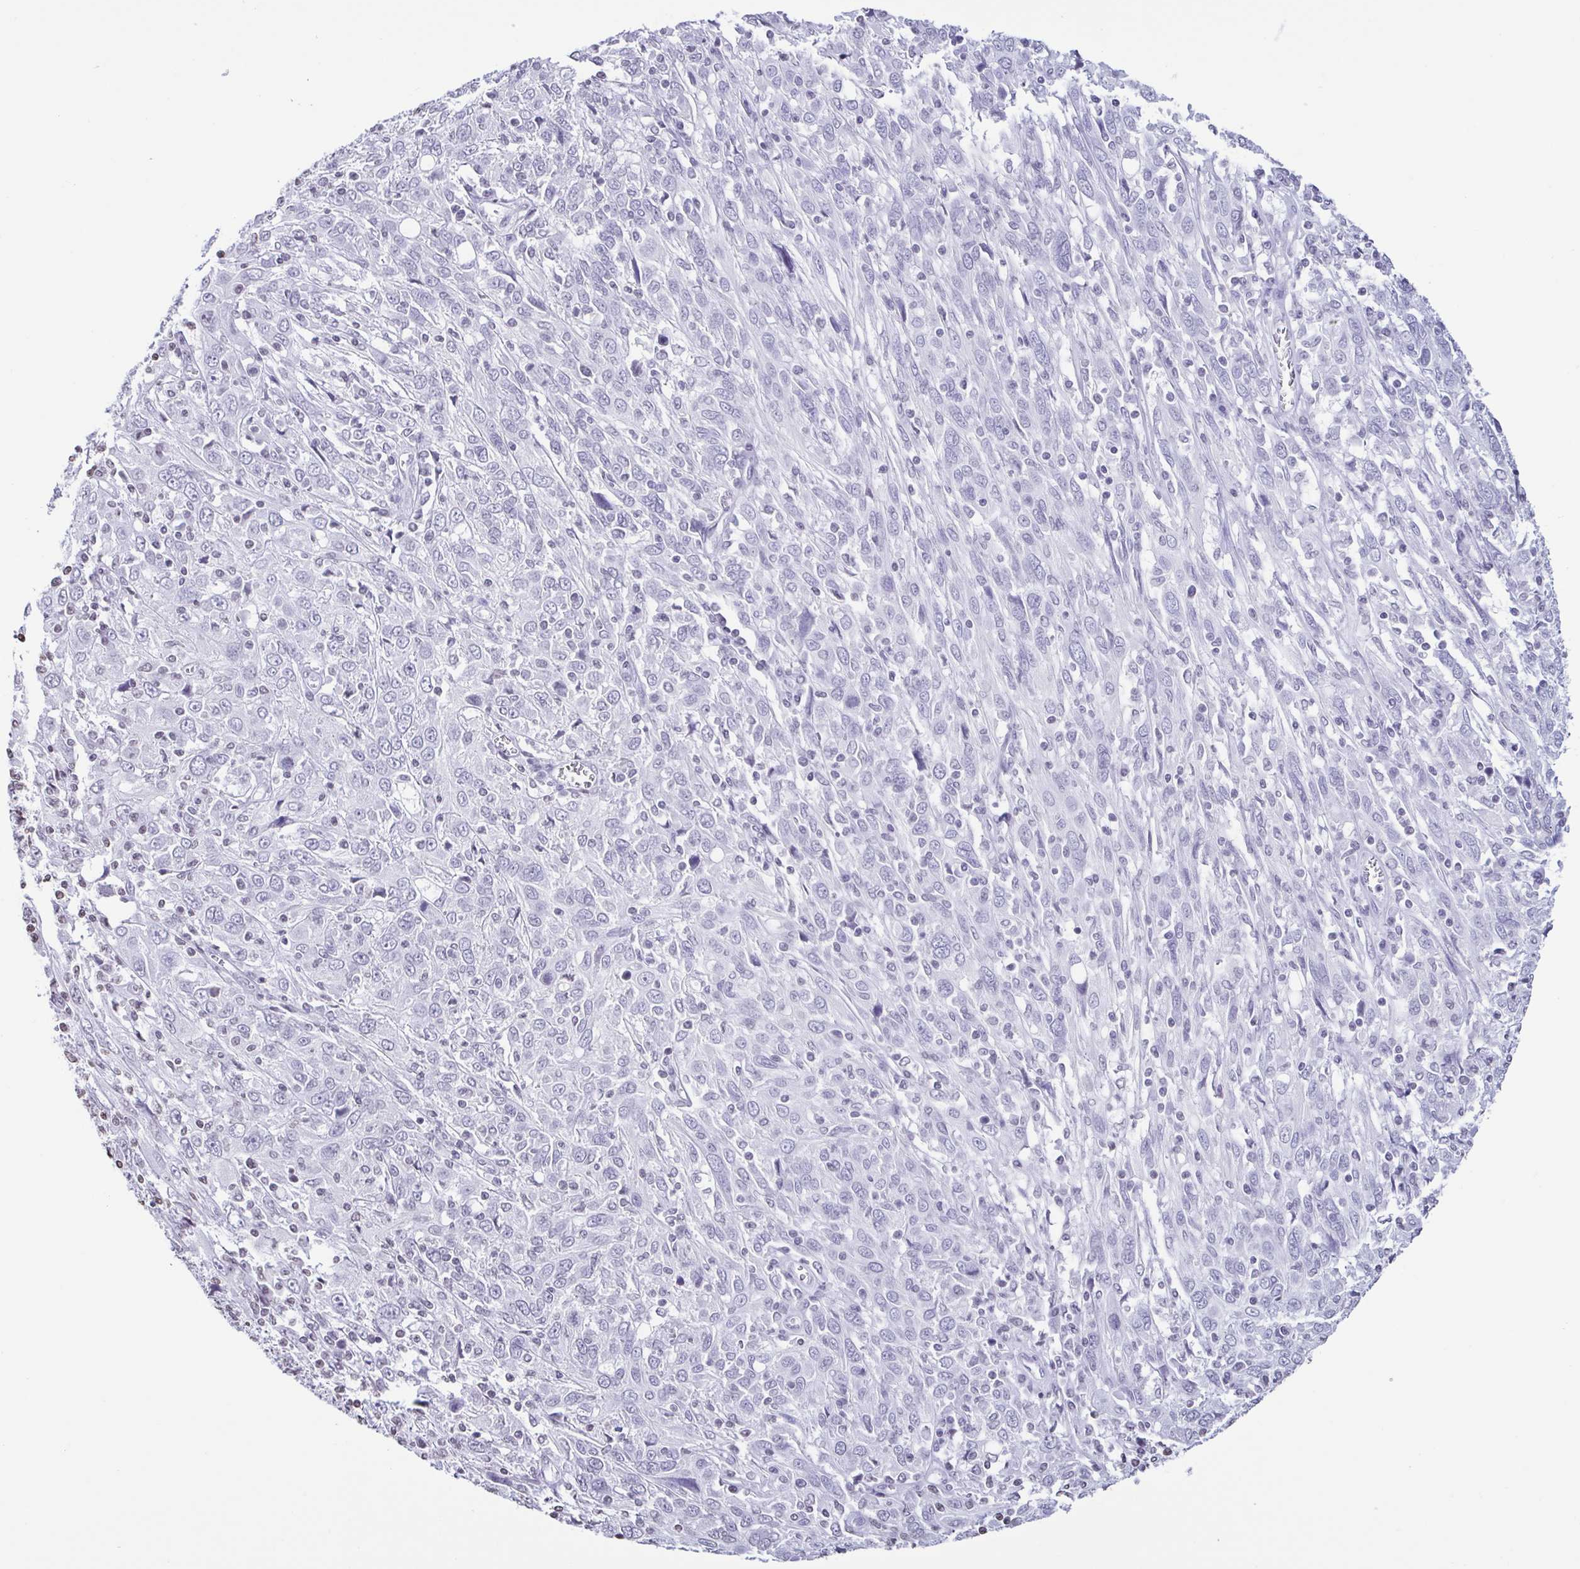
{"staining": {"intensity": "negative", "quantity": "none", "location": "none"}, "tissue": "cervical cancer", "cell_type": "Tumor cells", "image_type": "cancer", "snomed": [{"axis": "morphology", "description": "Squamous cell carcinoma, NOS"}, {"axis": "topography", "description": "Cervix"}], "caption": "A high-resolution micrograph shows immunohistochemistry (IHC) staining of cervical cancer, which exhibits no significant positivity in tumor cells.", "gene": "VCY1B", "patient": {"sex": "female", "age": 46}}